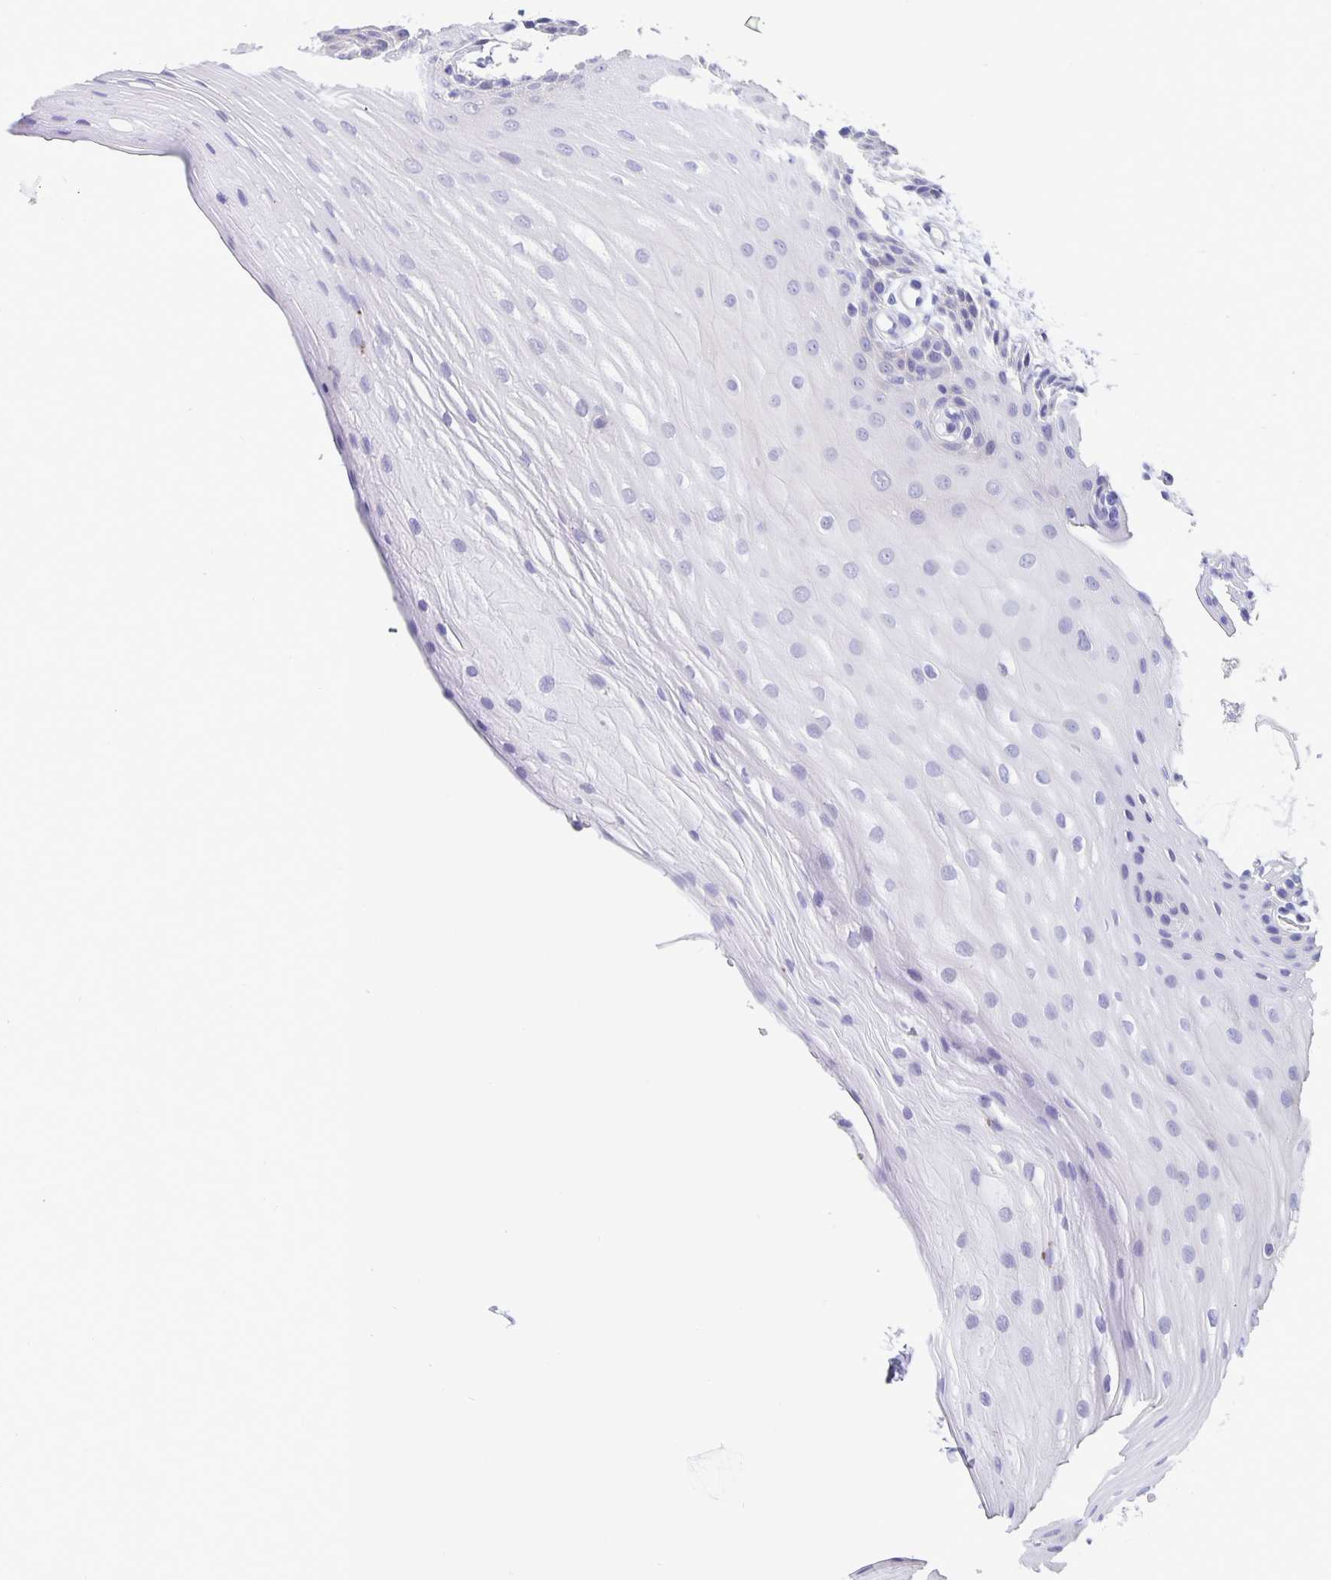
{"staining": {"intensity": "negative", "quantity": "none", "location": "none"}, "tissue": "oral mucosa", "cell_type": "Squamous epithelial cells", "image_type": "normal", "snomed": [{"axis": "morphology", "description": "Normal tissue, NOS"}, {"axis": "topography", "description": "Oral tissue"}], "caption": "DAB immunohistochemical staining of normal oral mucosa reveals no significant staining in squamous epithelial cells. (Stains: DAB immunohistochemistry (IHC) with hematoxylin counter stain, Microscopy: brightfield microscopy at high magnification).", "gene": "ERMN", "patient": {"sex": "female", "age": 81}}